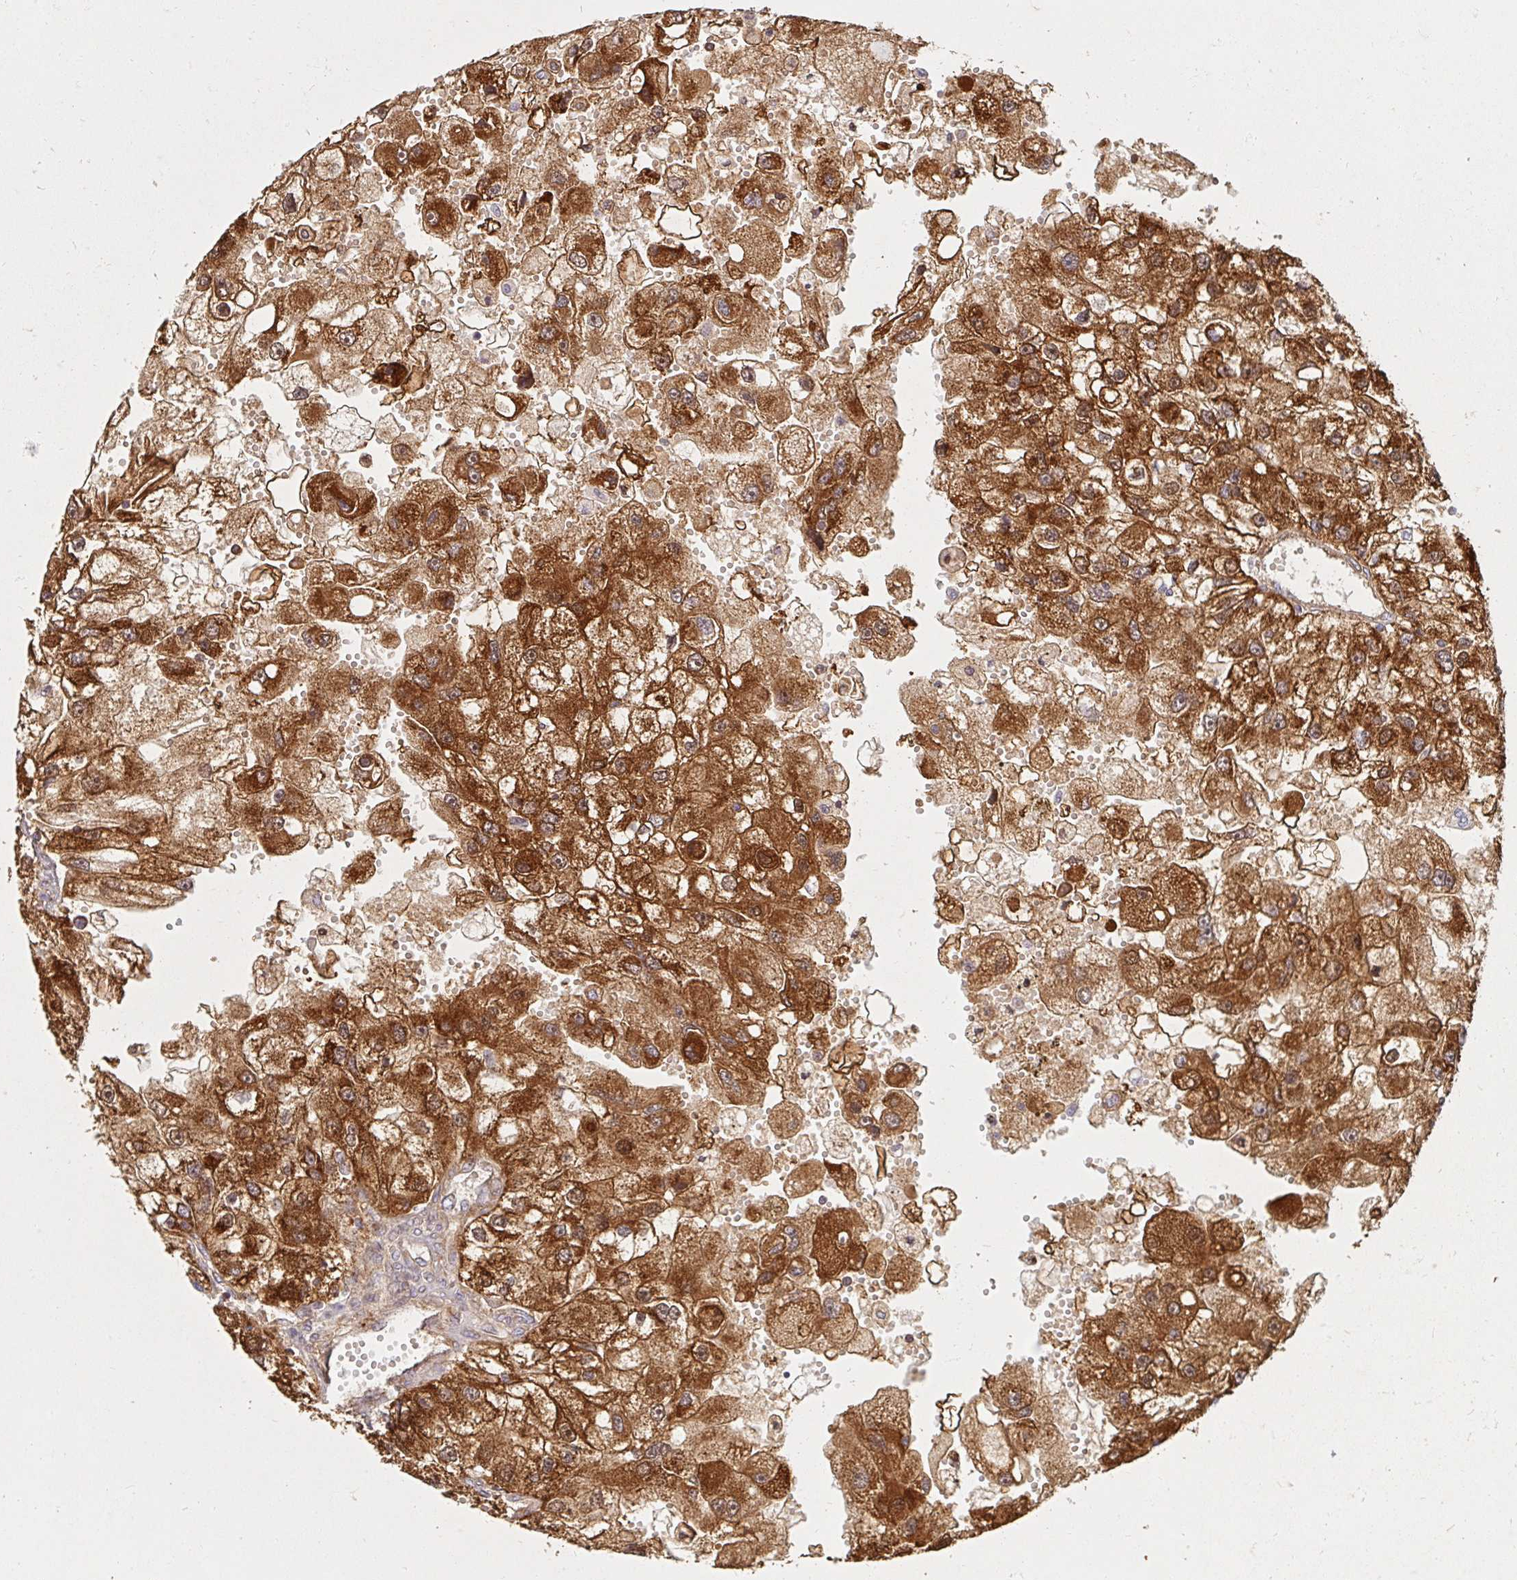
{"staining": {"intensity": "strong", "quantity": ">75%", "location": "cytoplasmic/membranous"}, "tissue": "renal cancer", "cell_type": "Tumor cells", "image_type": "cancer", "snomed": [{"axis": "morphology", "description": "Adenocarcinoma, NOS"}, {"axis": "topography", "description": "Kidney"}], "caption": "About >75% of tumor cells in adenocarcinoma (renal) display strong cytoplasmic/membranous protein staining as visualized by brown immunohistochemical staining.", "gene": "BTF3", "patient": {"sex": "male", "age": 63}}